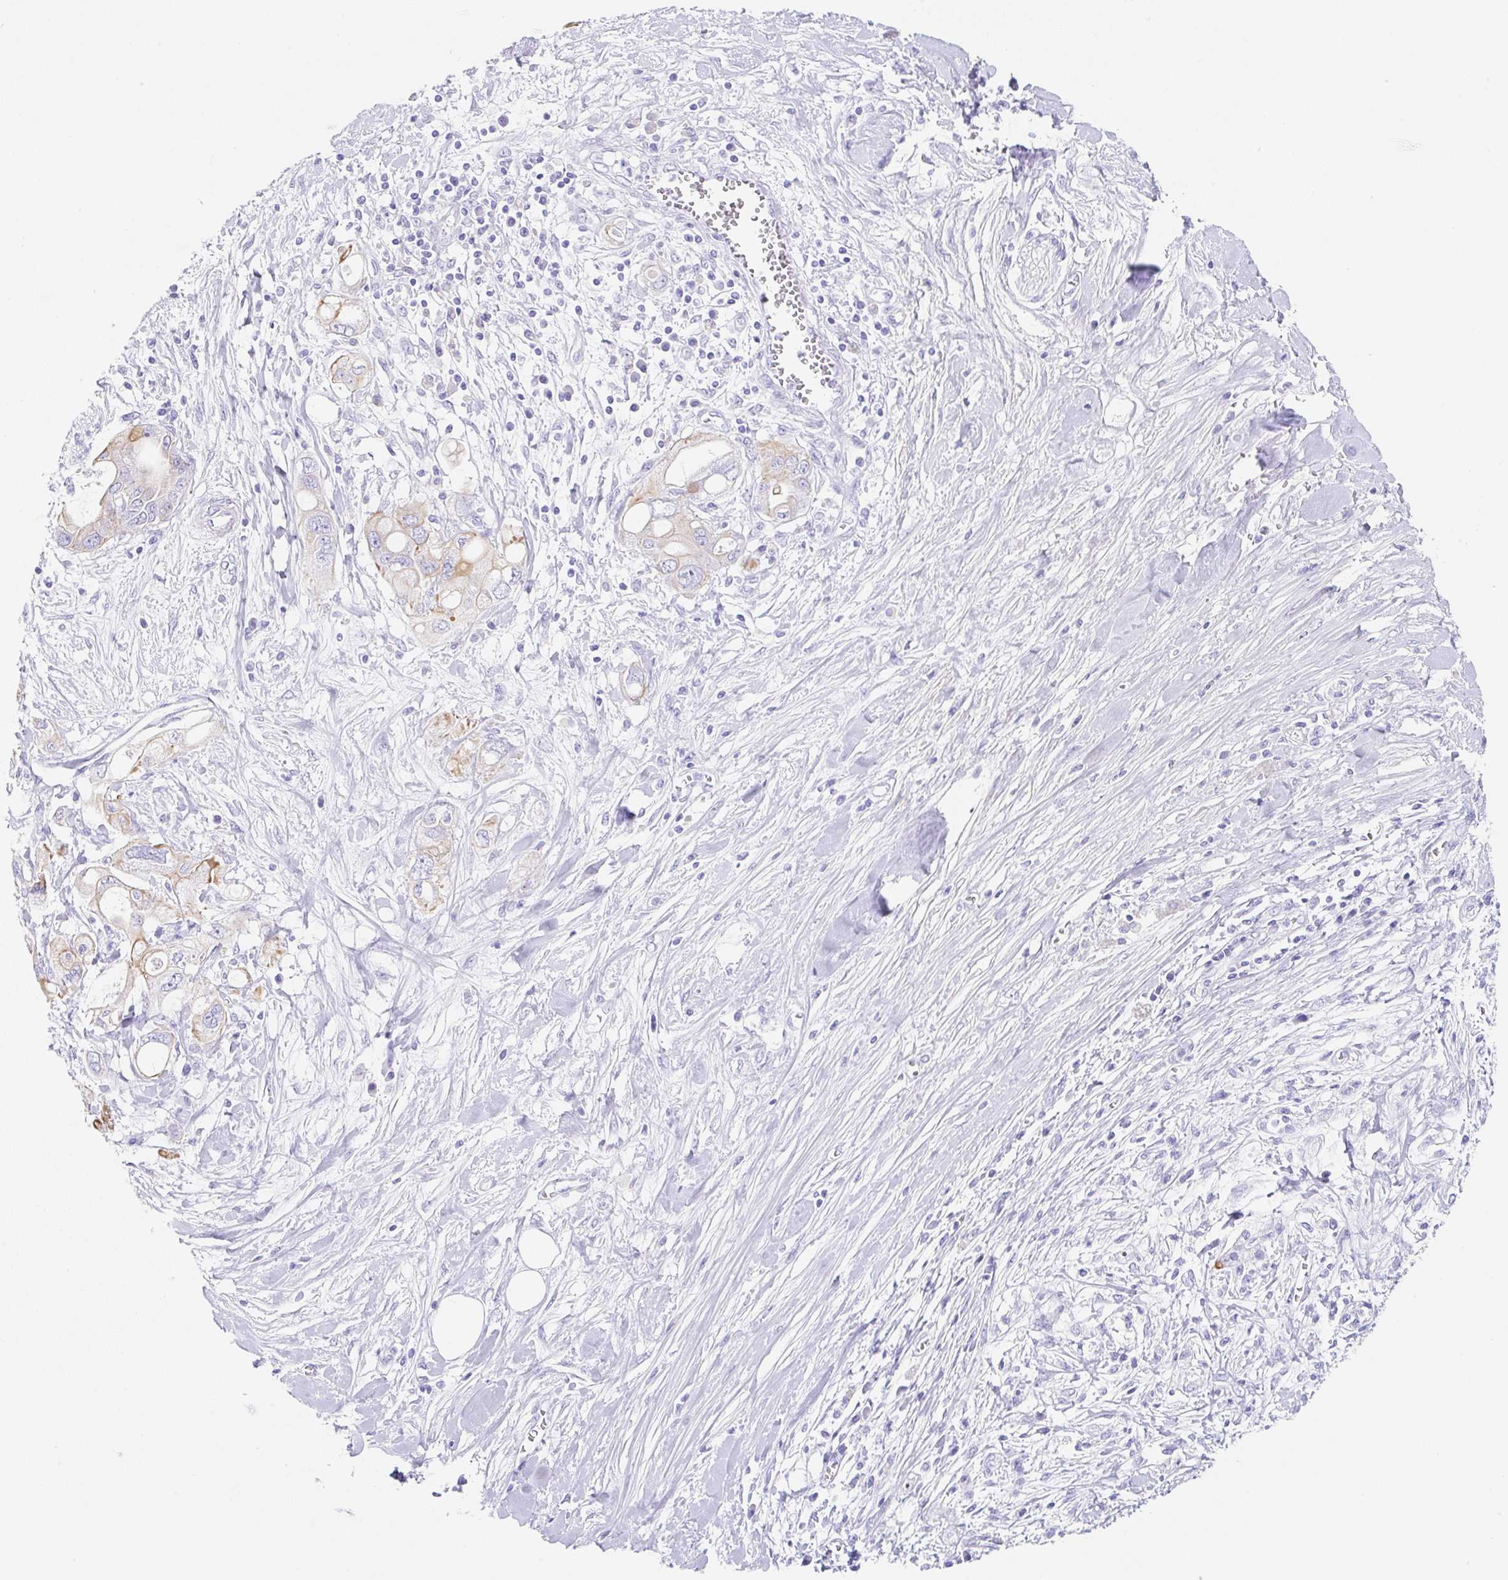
{"staining": {"intensity": "moderate", "quantity": "<25%", "location": "cytoplasmic/membranous"}, "tissue": "pancreatic cancer", "cell_type": "Tumor cells", "image_type": "cancer", "snomed": [{"axis": "morphology", "description": "Adenocarcinoma, NOS"}, {"axis": "topography", "description": "Pancreas"}], "caption": "Immunohistochemical staining of human pancreatic cancer (adenocarcinoma) displays low levels of moderate cytoplasmic/membranous staining in about <25% of tumor cells. (DAB (3,3'-diaminobenzidine) IHC, brown staining for protein, blue staining for nuclei).", "gene": "CLDND2", "patient": {"sex": "female", "age": 56}}